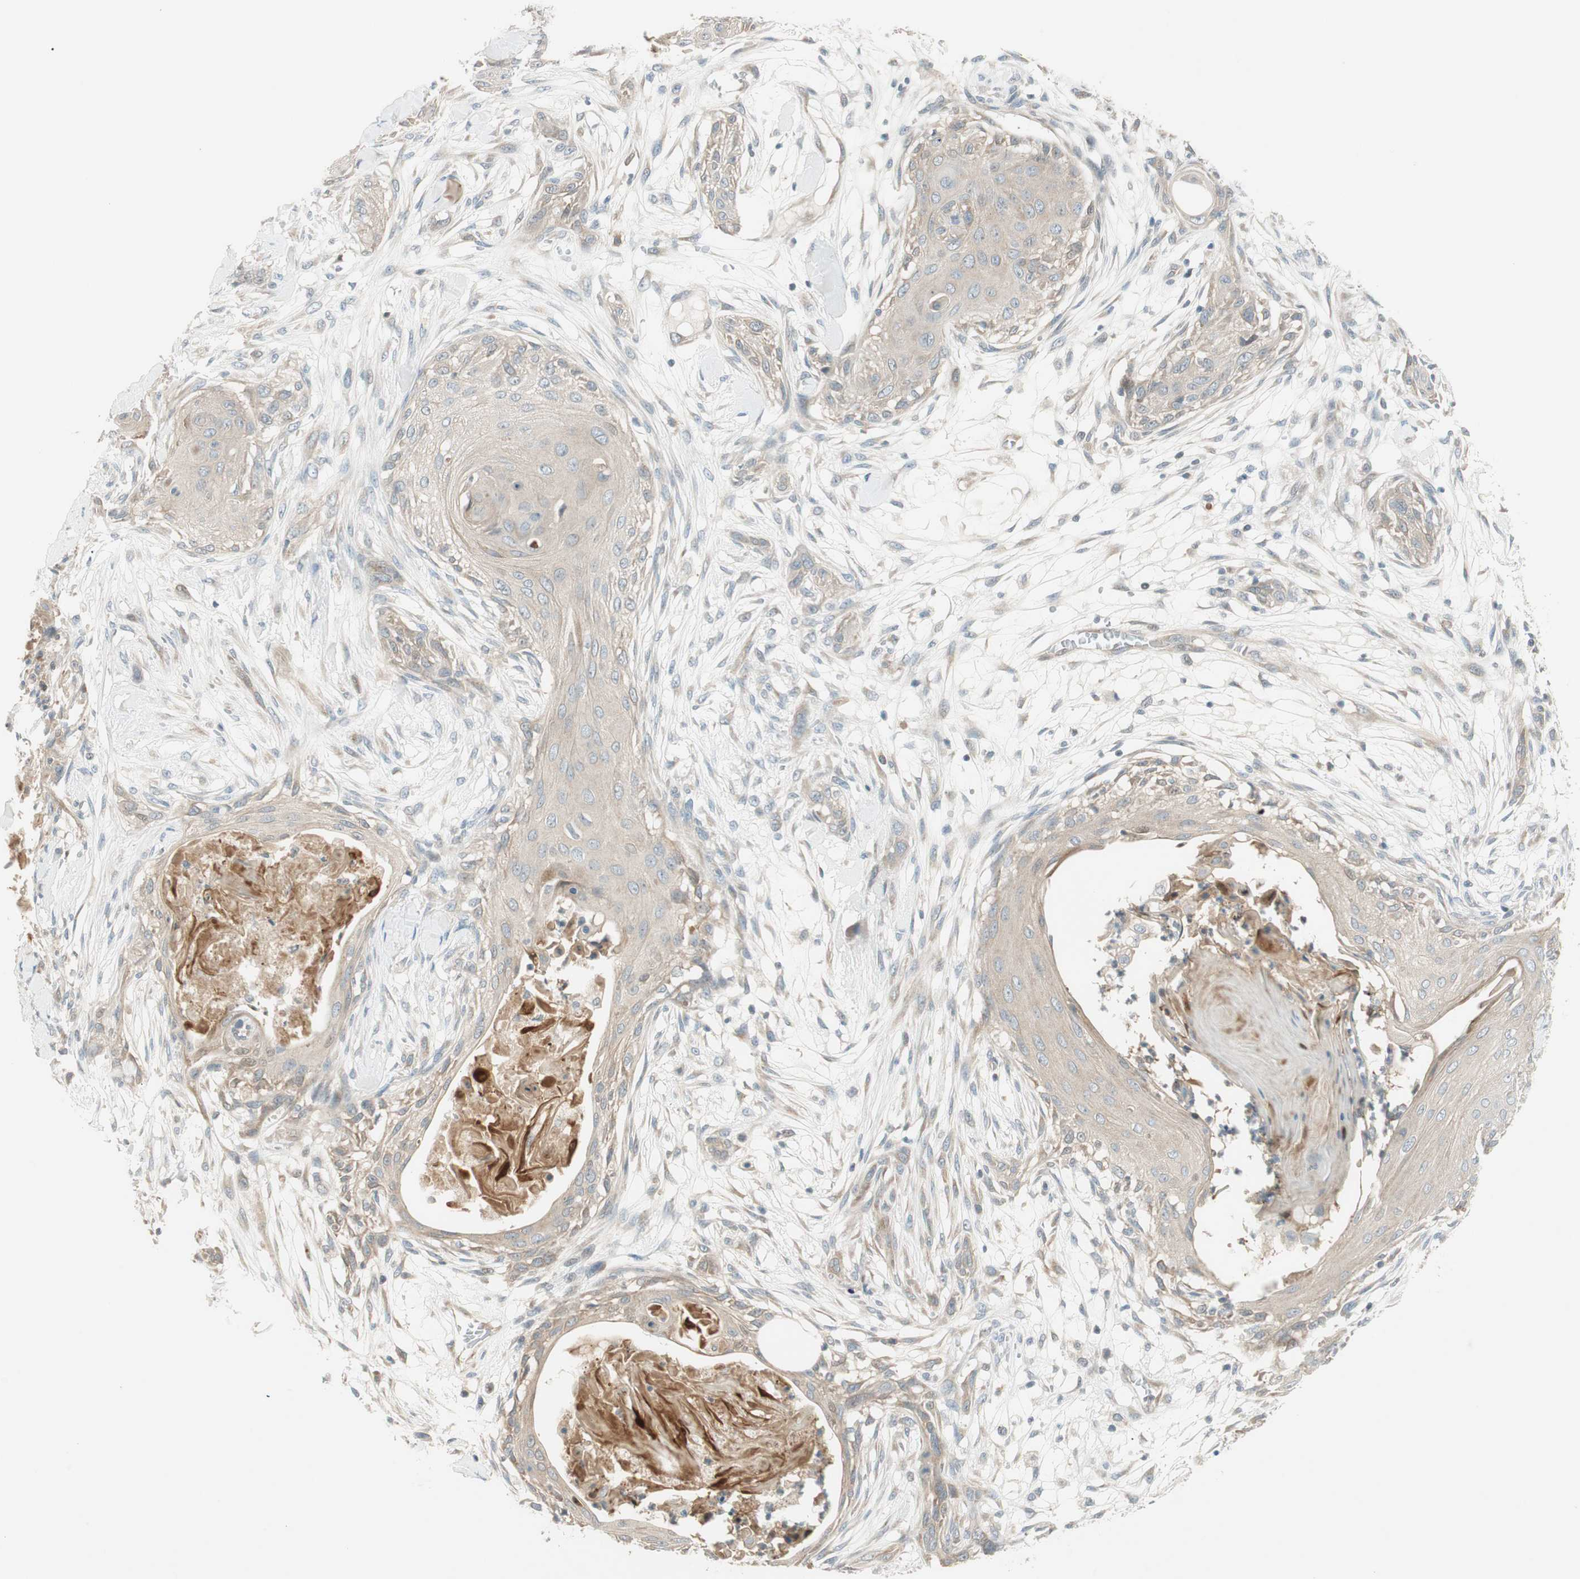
{"staining": {"intensity": "negative", "quantity": "none", "location": "none"}, "tissue": "skin cancer", "cell_type": "Tumor cells", "image_type": "cancer", "snomed": [{"axis": "morphology", "description": "Squamous cell carcinoma, NOS"}, {"axis": "topography", "description": "Skin"}], "caption": "High magnification brightfield microscopy of skin squamous cell carcinoma stained with DAB (3,3'-diaminobenzidine) (brown) and counterstained with hematoxylin (blue): tumor cells show no significant staining.", "gene": "CGRRF1", "patient": {"sex": "female", "age": 59}}